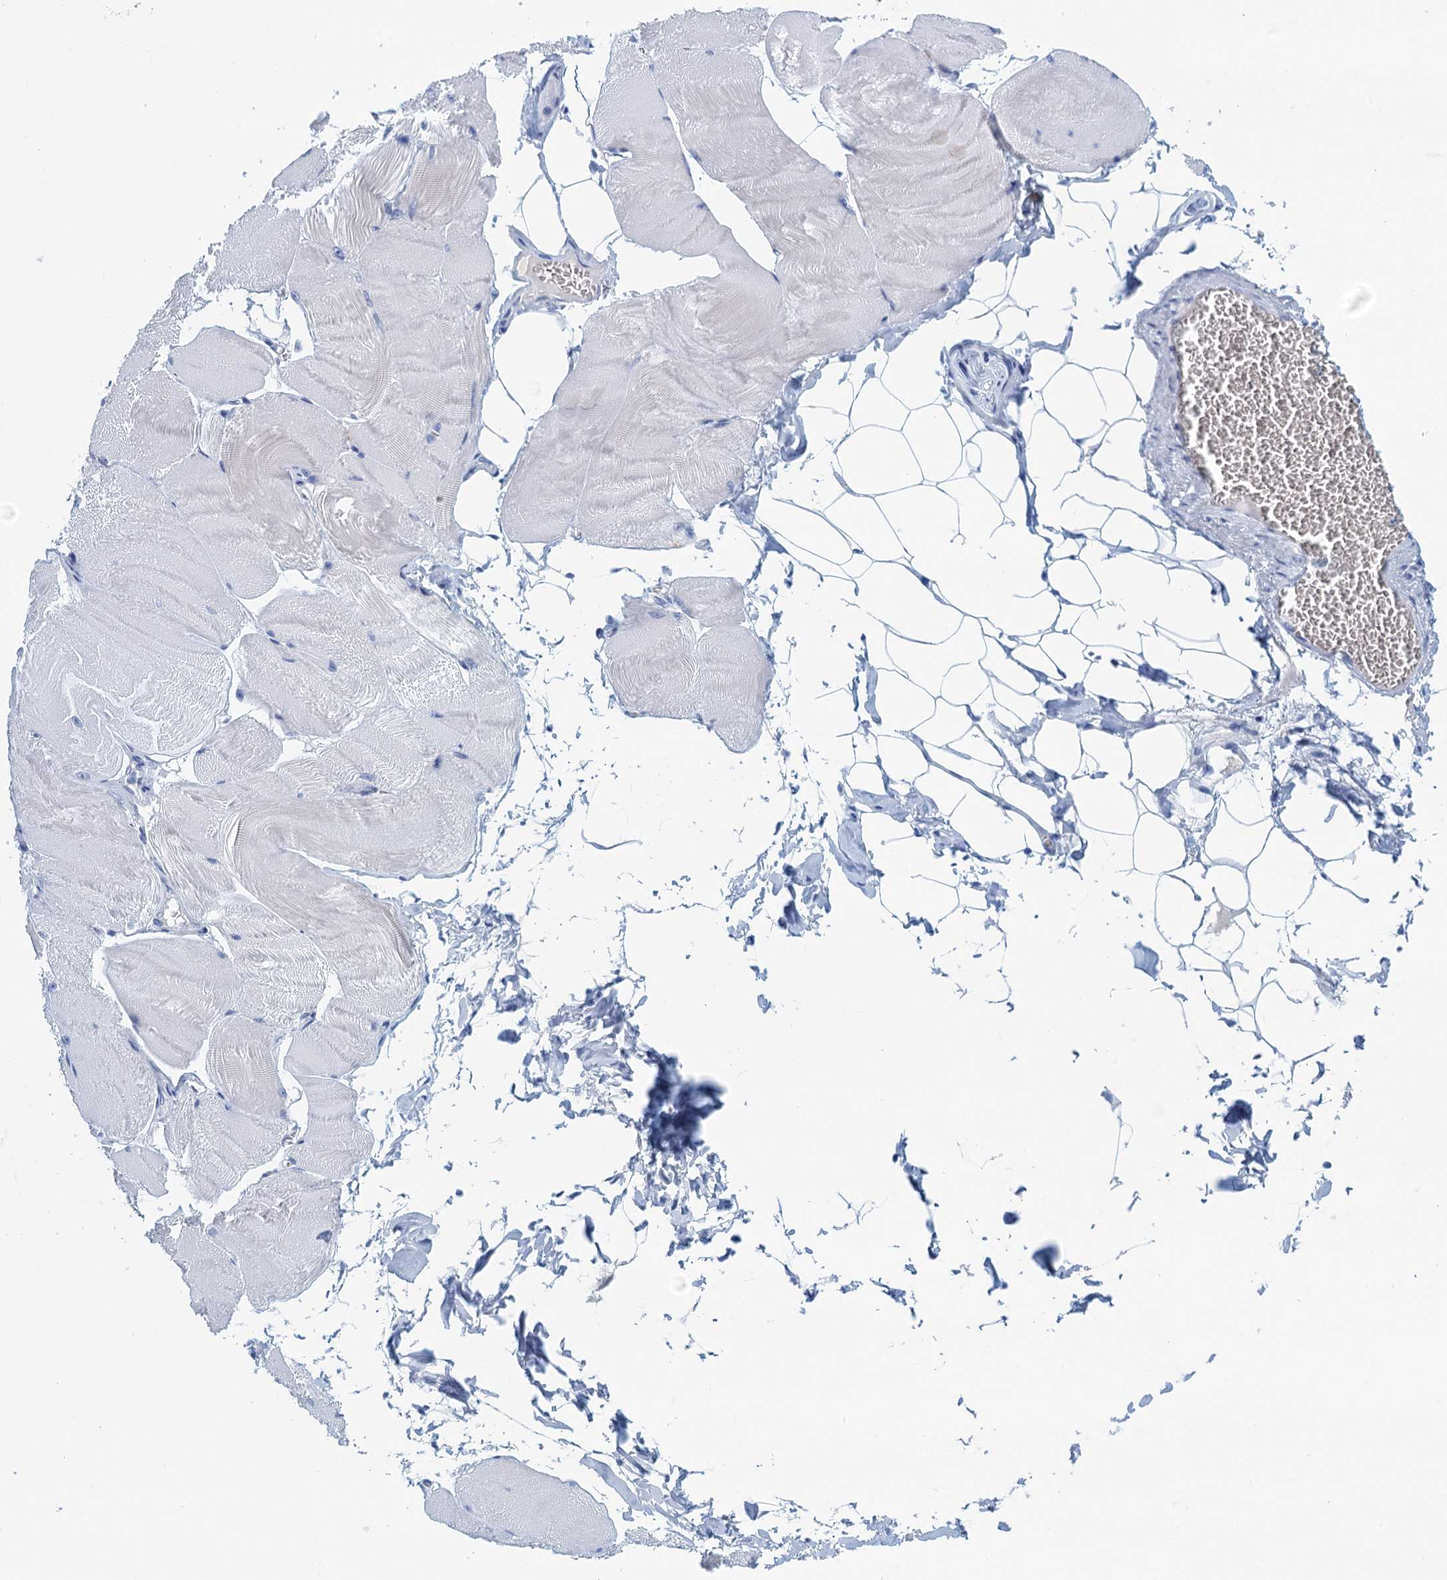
{"staining": {"intensity": "negative", "quantity": "none", "location": "none"}, "tissue": "skeletal muscle", "cell_type": "Myocytes", "image_type": "normal", "snomed": [{"axis": "morphology", "description": "Normal tissue, NOS"}, {"axis": "morphology", "description": "Basal cell carcinoma"}, {"axis": "topography", "description": "Skeletal muscle"}], "caption": "Myocytes show no significant expression in benign skeletal muscle. (DAB (3,3'-diaminobenzidine) immunohistochemistry (IHC), high magnification).", "gene": "CYP51A1", "patient": {"sex": "female", "age": 64}}